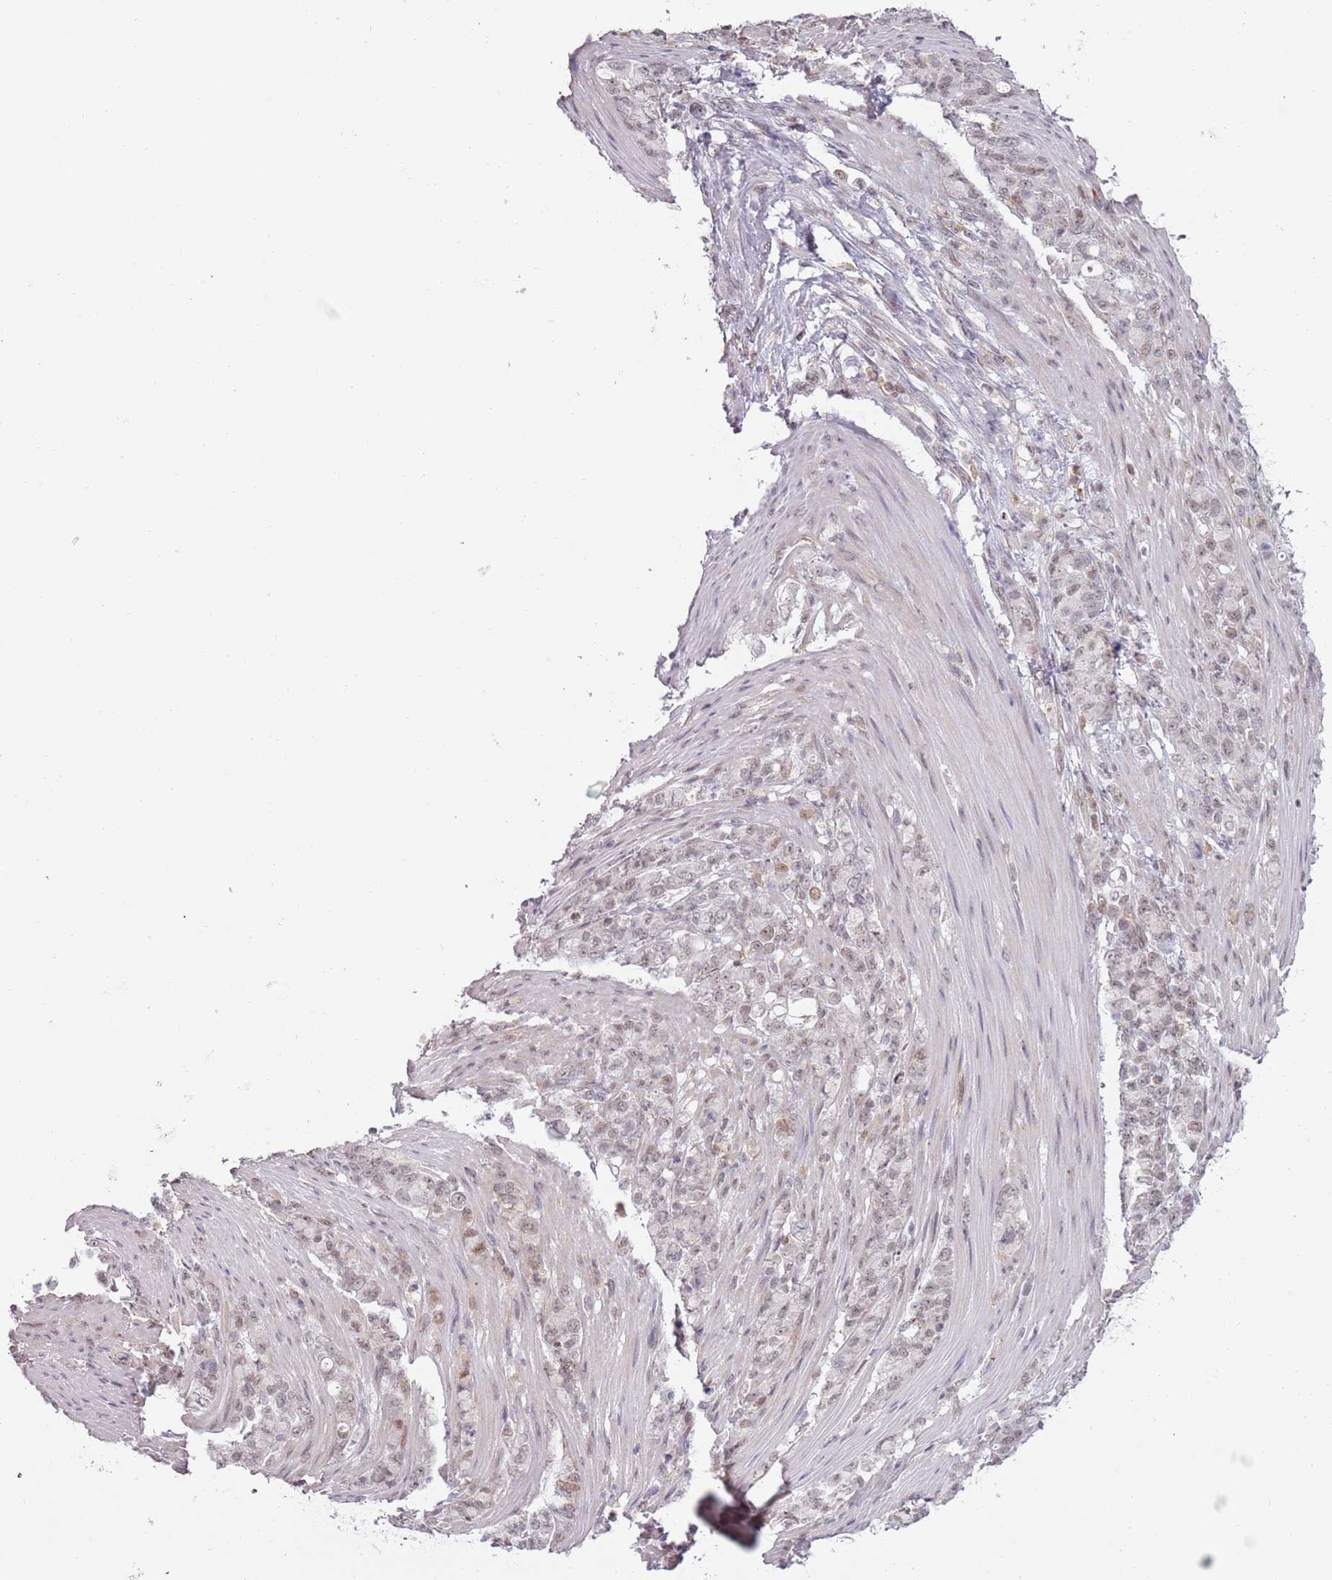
{"staining": {"intensity": "weak", "quantity": ">75%", "location": "nuclear"}, "tissue": "stomach cancer", "cell_type": "Tumor cells", "image_type": "cancer", "snomed": [{"axis": "morphology", "description": "Normal tissue, NOS"}, {"axis": "morphology", "description": "Adenocarcinoma, NOS"}, {"axis": "topography", "description": "Stomach"}], "caption": "Immunohistochemistry (DAB (3,3'-diaminobenzidine)) staining of human stomach cancer (adenocarcinoma) reveals weak nuclear protein staining in about >75% of tumor cells.", "gene": "REXO4", "patient": {"sex": "female", "age": 79}}